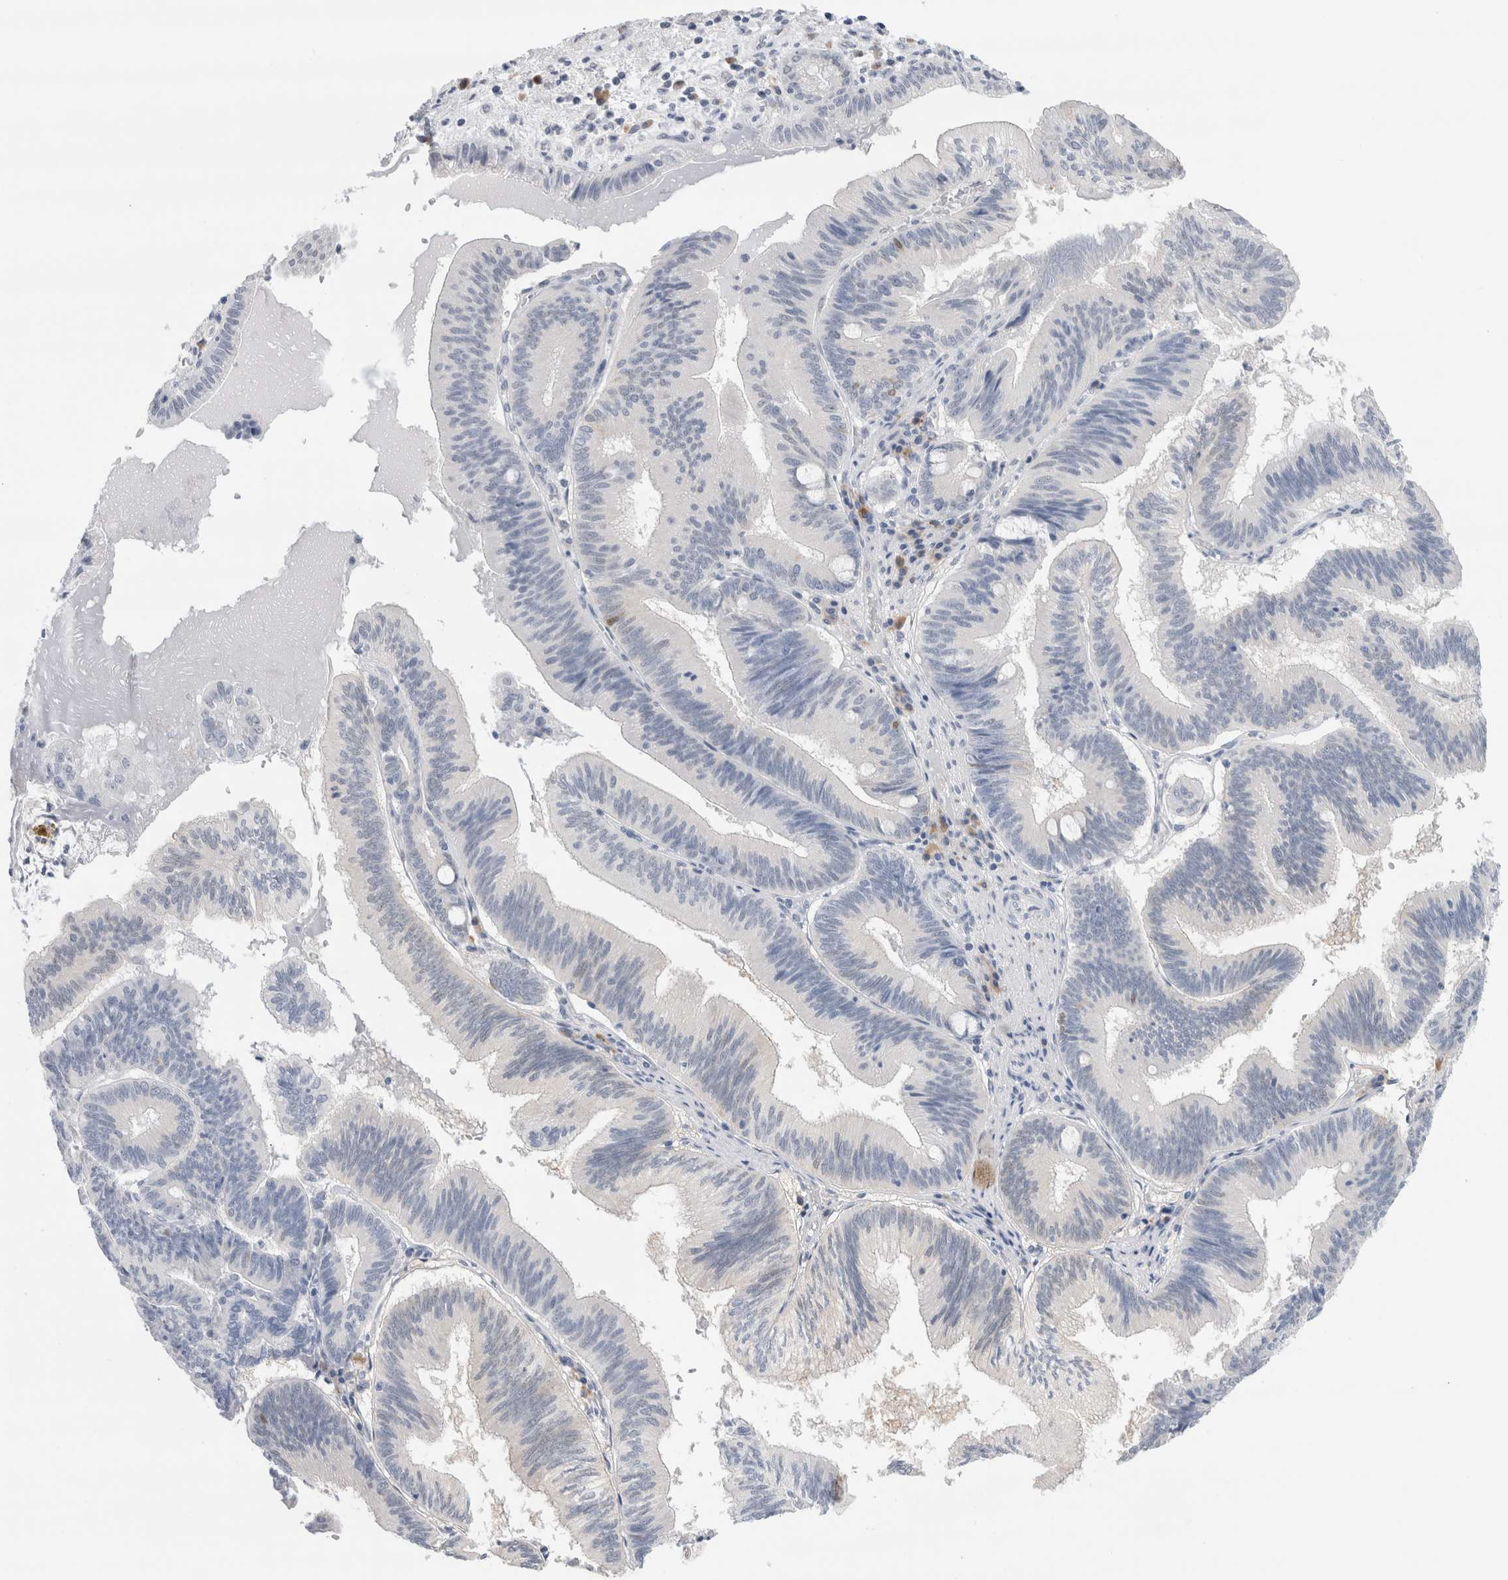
{"staining": {"intensity": "negative", "quantity": "none", "location": "none"}, "tissue": "pancreatic cancer", "cell_type": "Tumor cells", "image_type": "cancer", "snomed": [{"axis": "morphology", "description": "Adenocarcinoma, NOS"}, {"axis": "topography", "description": "Pancreas"}], "caption": "Adenocarcinoma (pancreatic) stained for a protein using IHC reveals no positivity tumor cells.", "gene": "SLC22A12", "patient": {"sex": "male", "age": 82}}